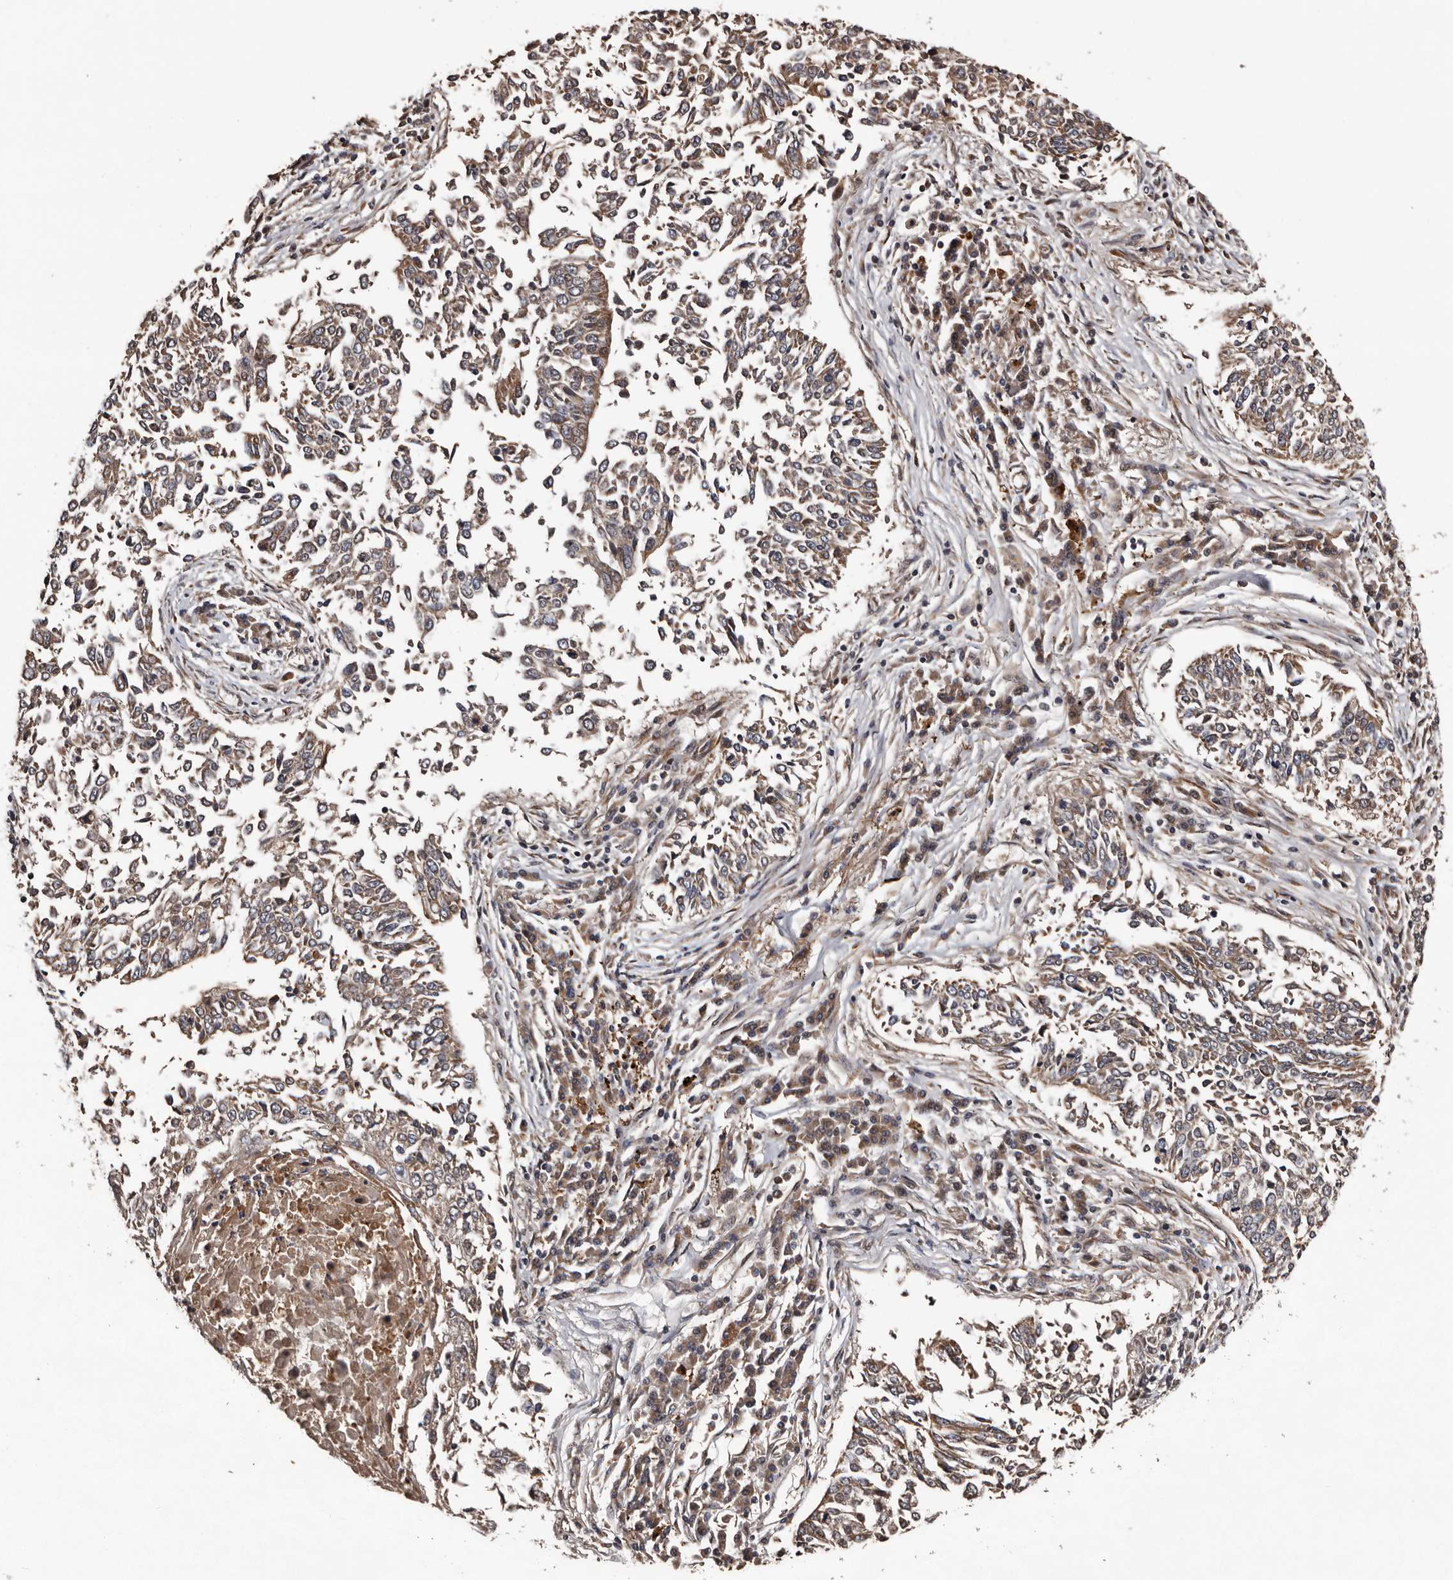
{"staining": {"intensity": "weak", "quantity": ">75%", "location": "cytoplasmic/membranous"}, "tissue": "lung cancer", "cell_type": "Tumor cells", "image_type": "cancer", "snomed": [{"axis": "morphology", "description": "Normal tissue, NOS"}, {"axis": "morphology", "description": "Squamous cell carcinoma, NOS"}, {"axis": "topography", "description": "Cartilage tissue"}, {"axis": "topography", "description": "Bronchus"}, {"axis": "topography", "description": "Lung"}, {"axis": "topography", "description": "Peripheral nerve tissue"}], "caption": "Immunohistochemical staining of human lung squamous cell carcinoma displays low levels of weak cytoplasmic/membranous expression in approximately >75% of tumor cells.", "gene": "SERTAD4", "patient": {"sex": "female", "age": 49}}